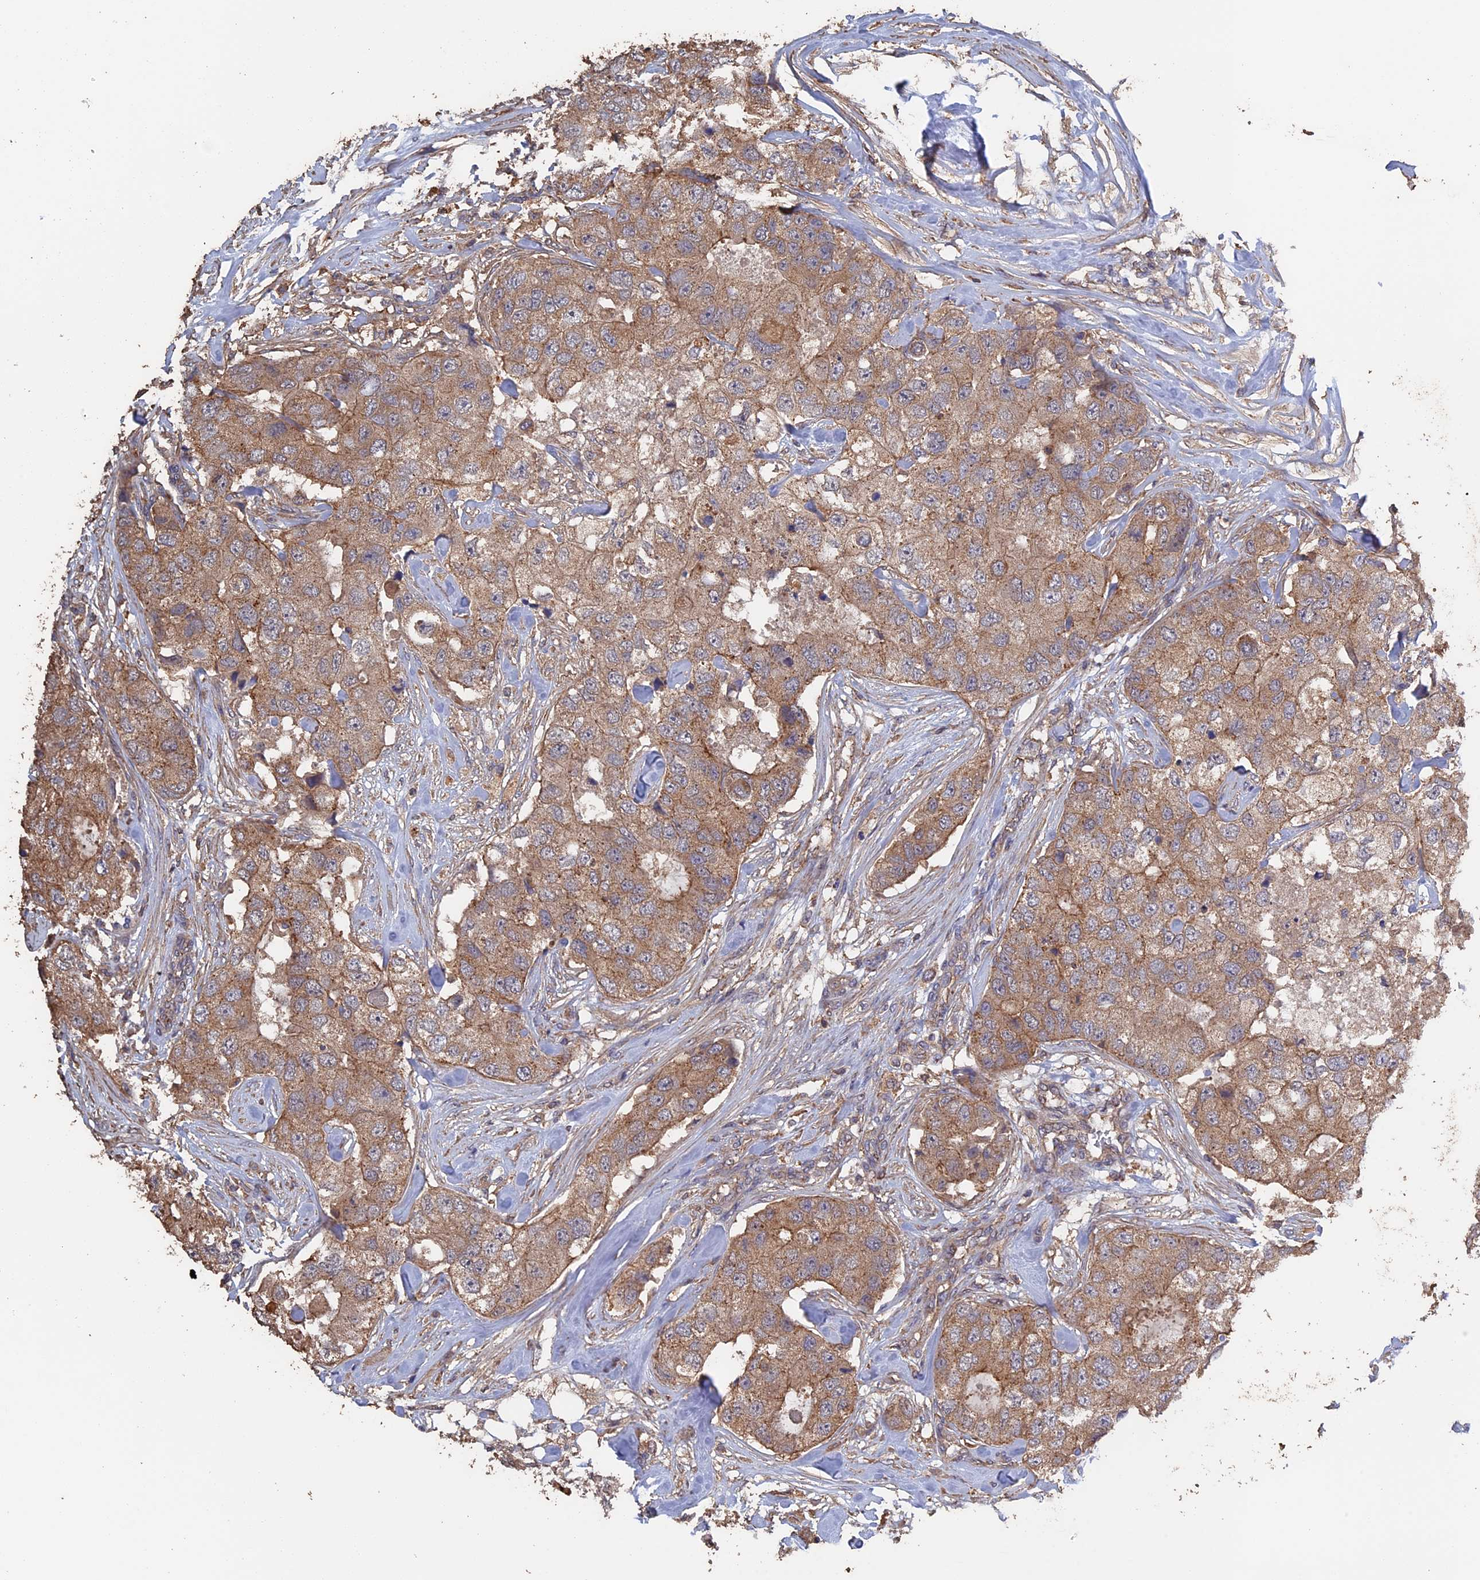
{"staining": {"intensity": "moderate", "quantity": ">75%", "location": "cytoplasmic/membranous"}, "tissue": "breast cancer", "cell_type": "Tumor cells", "image_type": "cancer", "snomed": [{"axis": "morphology", "description": "Duct carcinoma"}, {"axis": "topography", "description": "Breast"}], "caption": "IHC (DAB (3,3'-diaminobenzidine)) staining of invasive ductal carcinoma (breast) exhibits moderate cytoplasmic/membranous protein positivity in approximately >75% of tumor cells.", "gene": "PIGQ", "patient": {"sex": "female", "age": 62}}